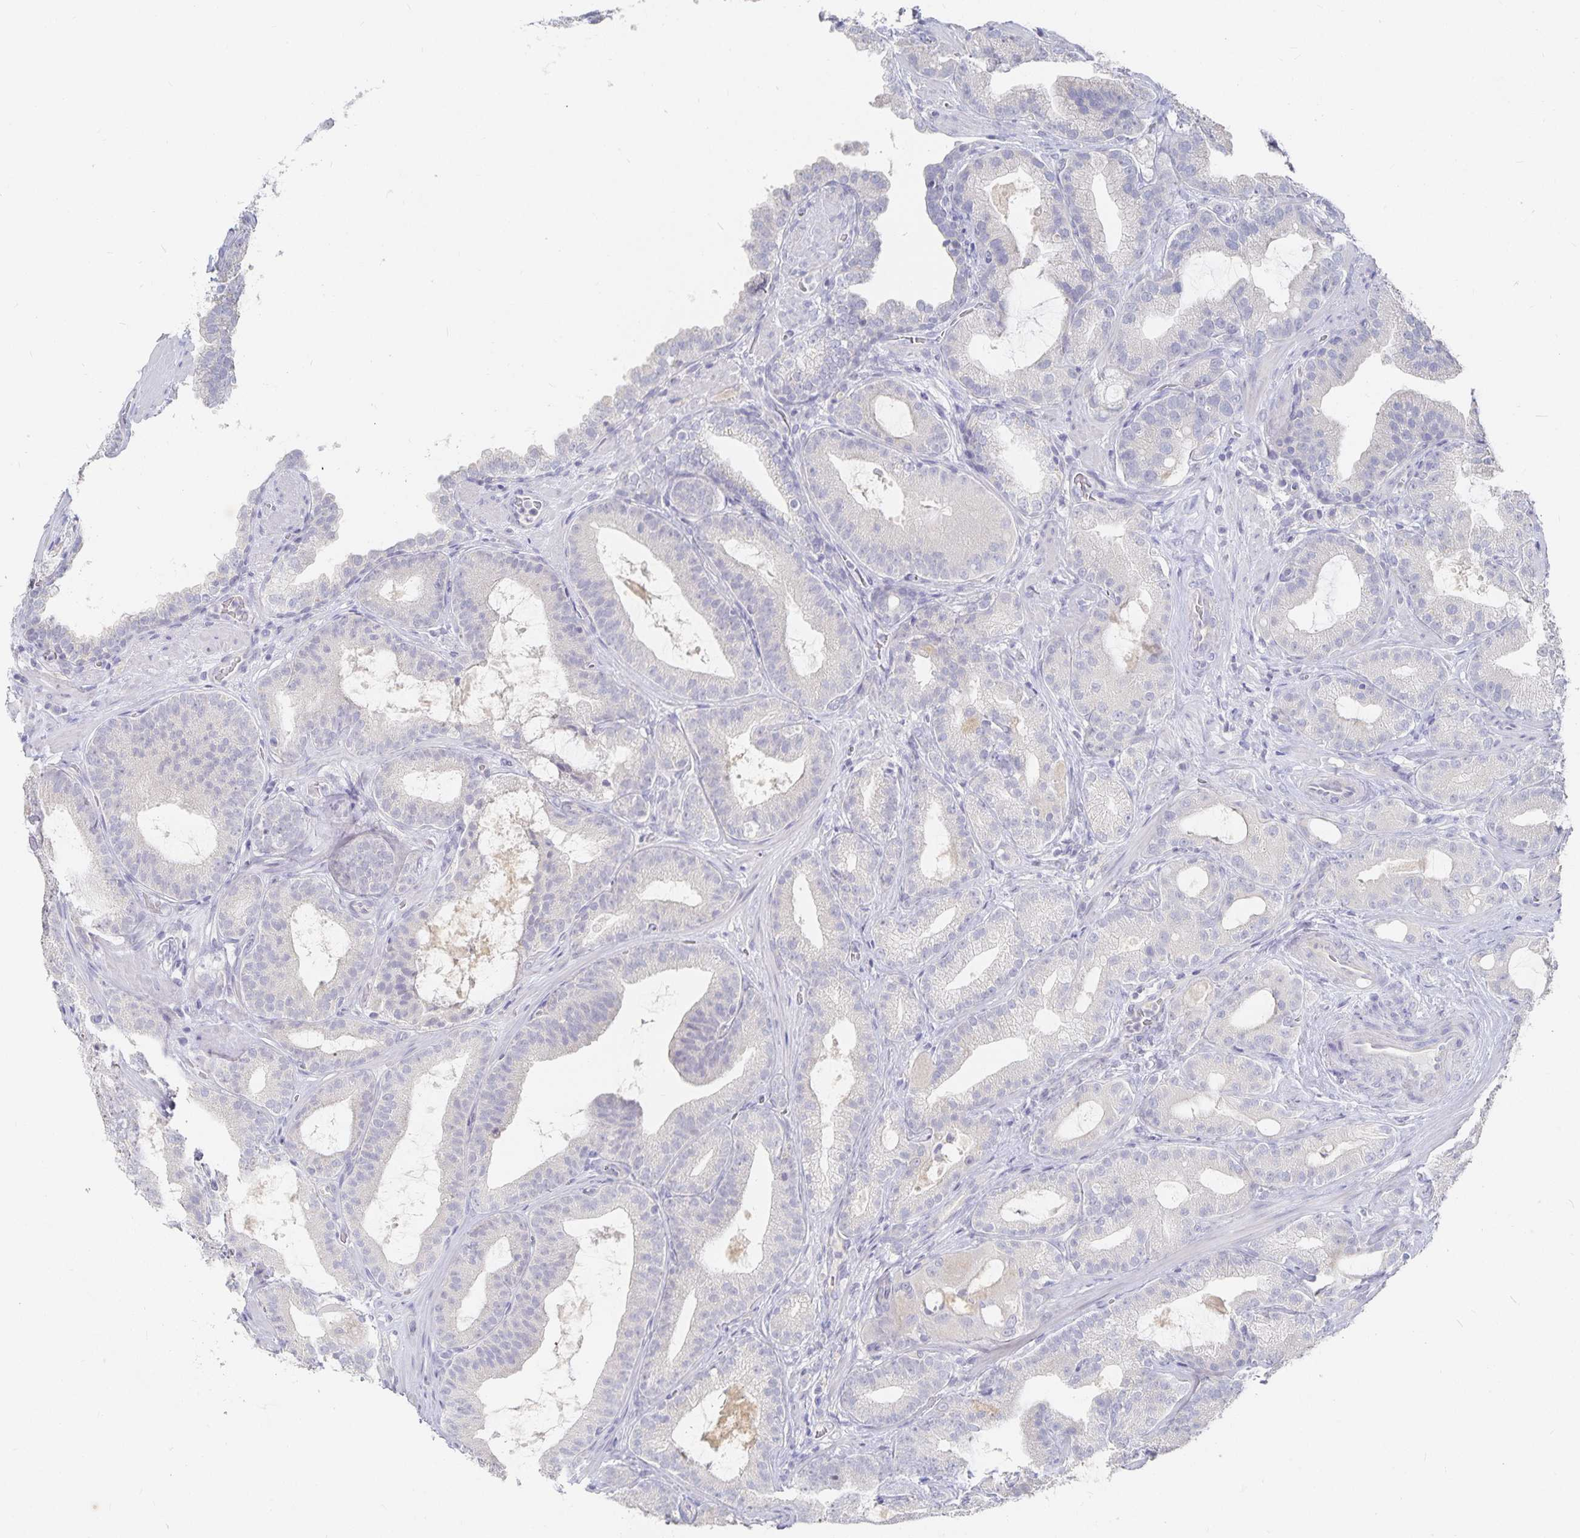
{"staining": {"intensity": "weak", "quantity": "<25%", "location": "cytoplasmic/membranous"}, "tissue": "prostate cancer", "cell_type": "Tumor cells", "image_type": "cancer", "snomed": [{"axis": "morphology", "description": "Adenocarcinoma, High grade"}, {"axis": "topography", "description": "Prostate"}], "caption": "Immunohistochemistry micrograph of neoplastic tissue: human prostate adenocarcinoma (high-grade) stained with DAB (3,3'-diaminobenzidine) reveals no significant protein staining in tumor cells. The staining was performed using DAB to visualize the protein expression in brown, while the nuclei were stained in blue with hematoxylin (Magnification: 20x).", "gene": "DNAH9", "patient": {"sex": "male", "age": 65}}